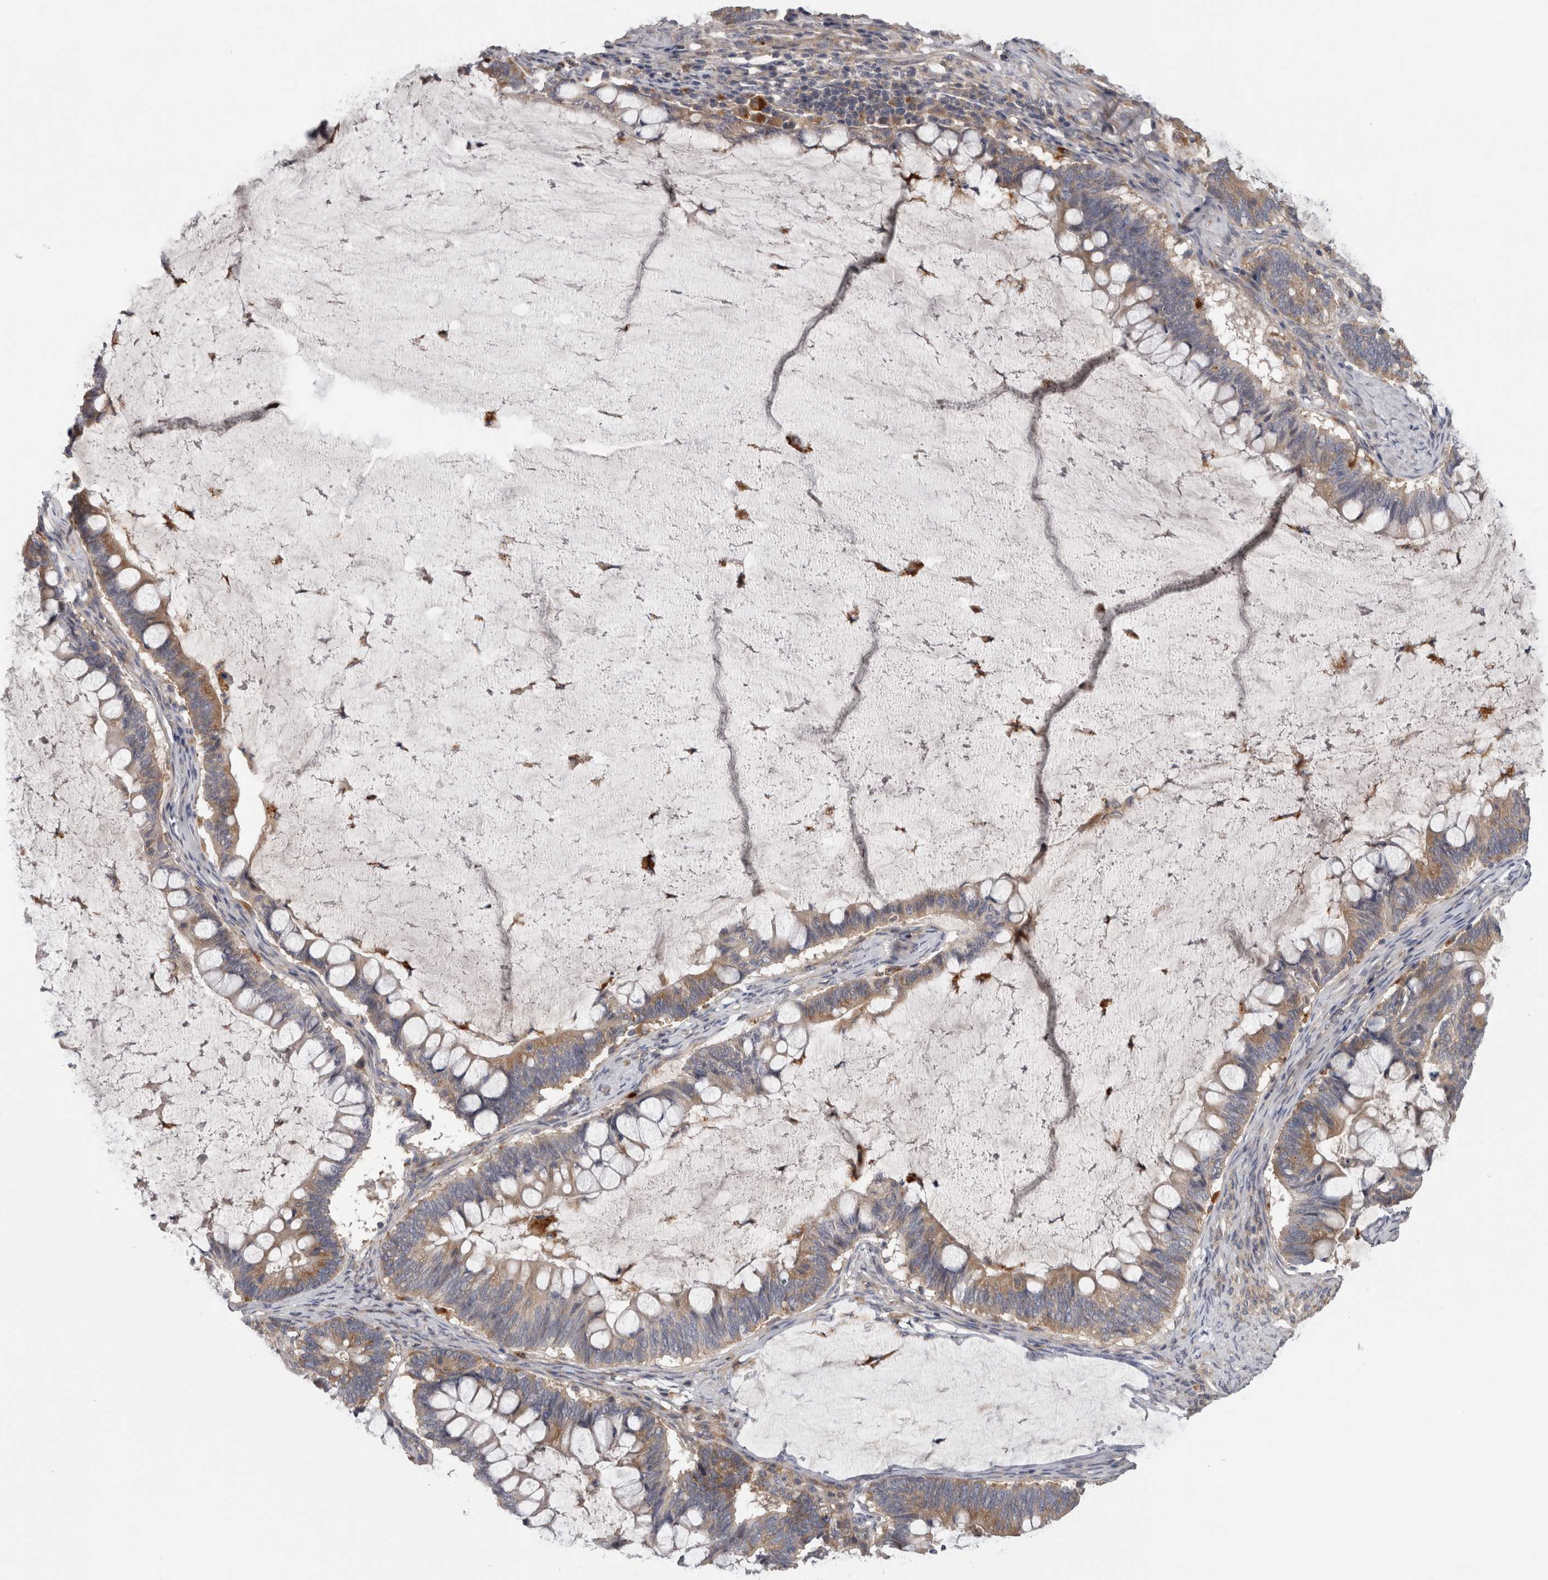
{"staining": {"intensity": "moderate", "quantity": "25%-75%", "location": "cytoplasmic/membranous"}, "tissue": "ovarian cancer", "cell_type": "Tumor cells", "image_type": "cancer", "snomed": [{"axis": "morphology", "description": "Cystadenocarcinoma, mucinous, NOS"}, {"axis": "topography", "description": "Ovary"}], "caption": "This image demonstrates immunohistochemistry staining of human ovarian mucinous cystadenocarcinoma, with medium moderate cytoplasmic/membranous positivity in about 25%-75% of tumor cells.", "gene": "ATXN2", "patient": {"sex": "female", "age": 61}}